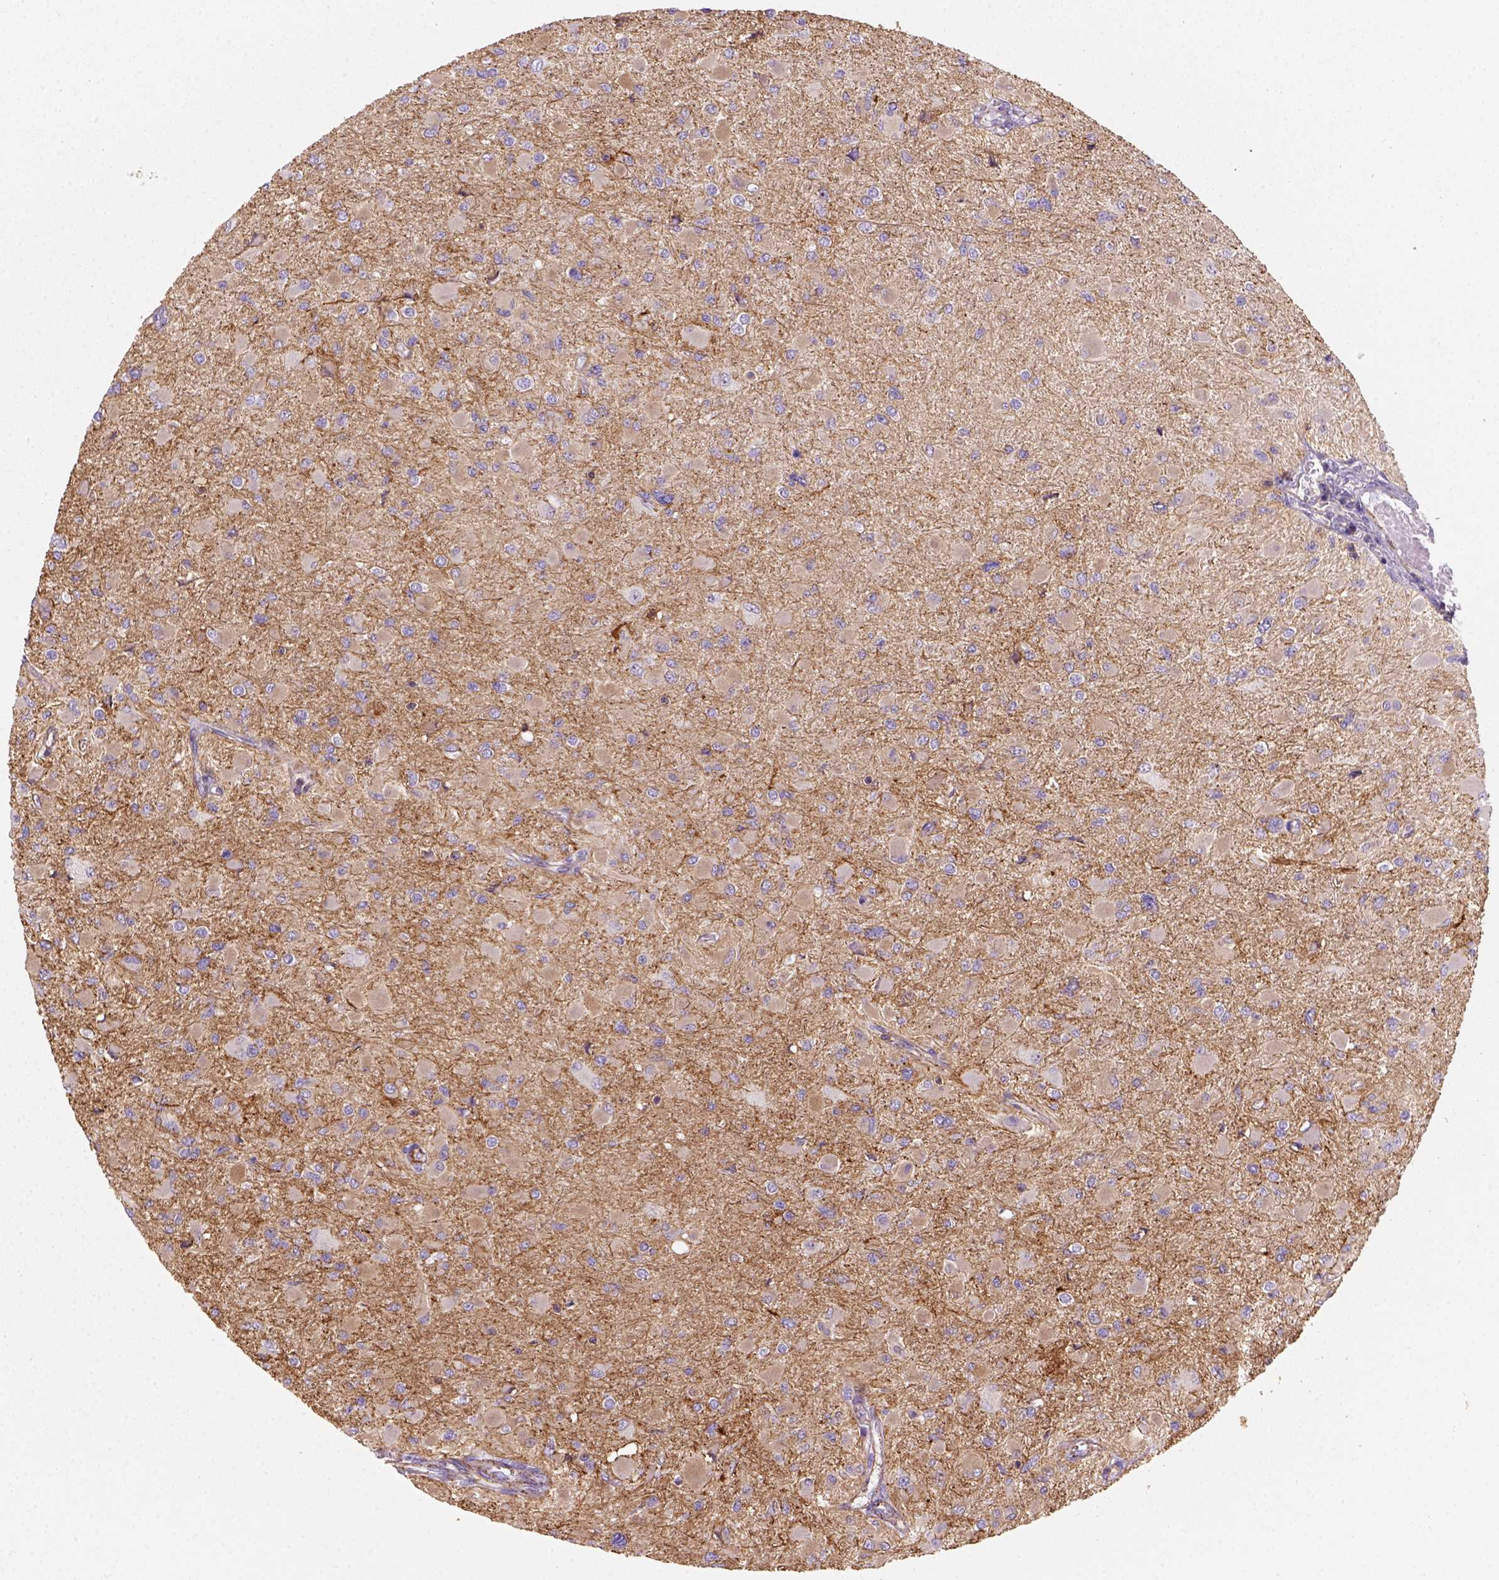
{"staining": {"intensity": "weak", "quantity": ">75%", "location": "cytoplasmic/membranous"}, "tissue": "glioma", "cell_type": "Tumor cells", "image_type": "cancer", "snomed": [{"axis": "morphology", "description": "Glioma, malignant, High grade"}, {"axis": "topography", "description": "Cerebral cortex"}], "caption": "Tumor cells demonstrate low levels of weak cytoplasmic/membranous expression in about >75% of cells in human malignant glioma (high-grade).", "gene": "GPRC5D", "patient": {"sex": "female", "age": 36}}